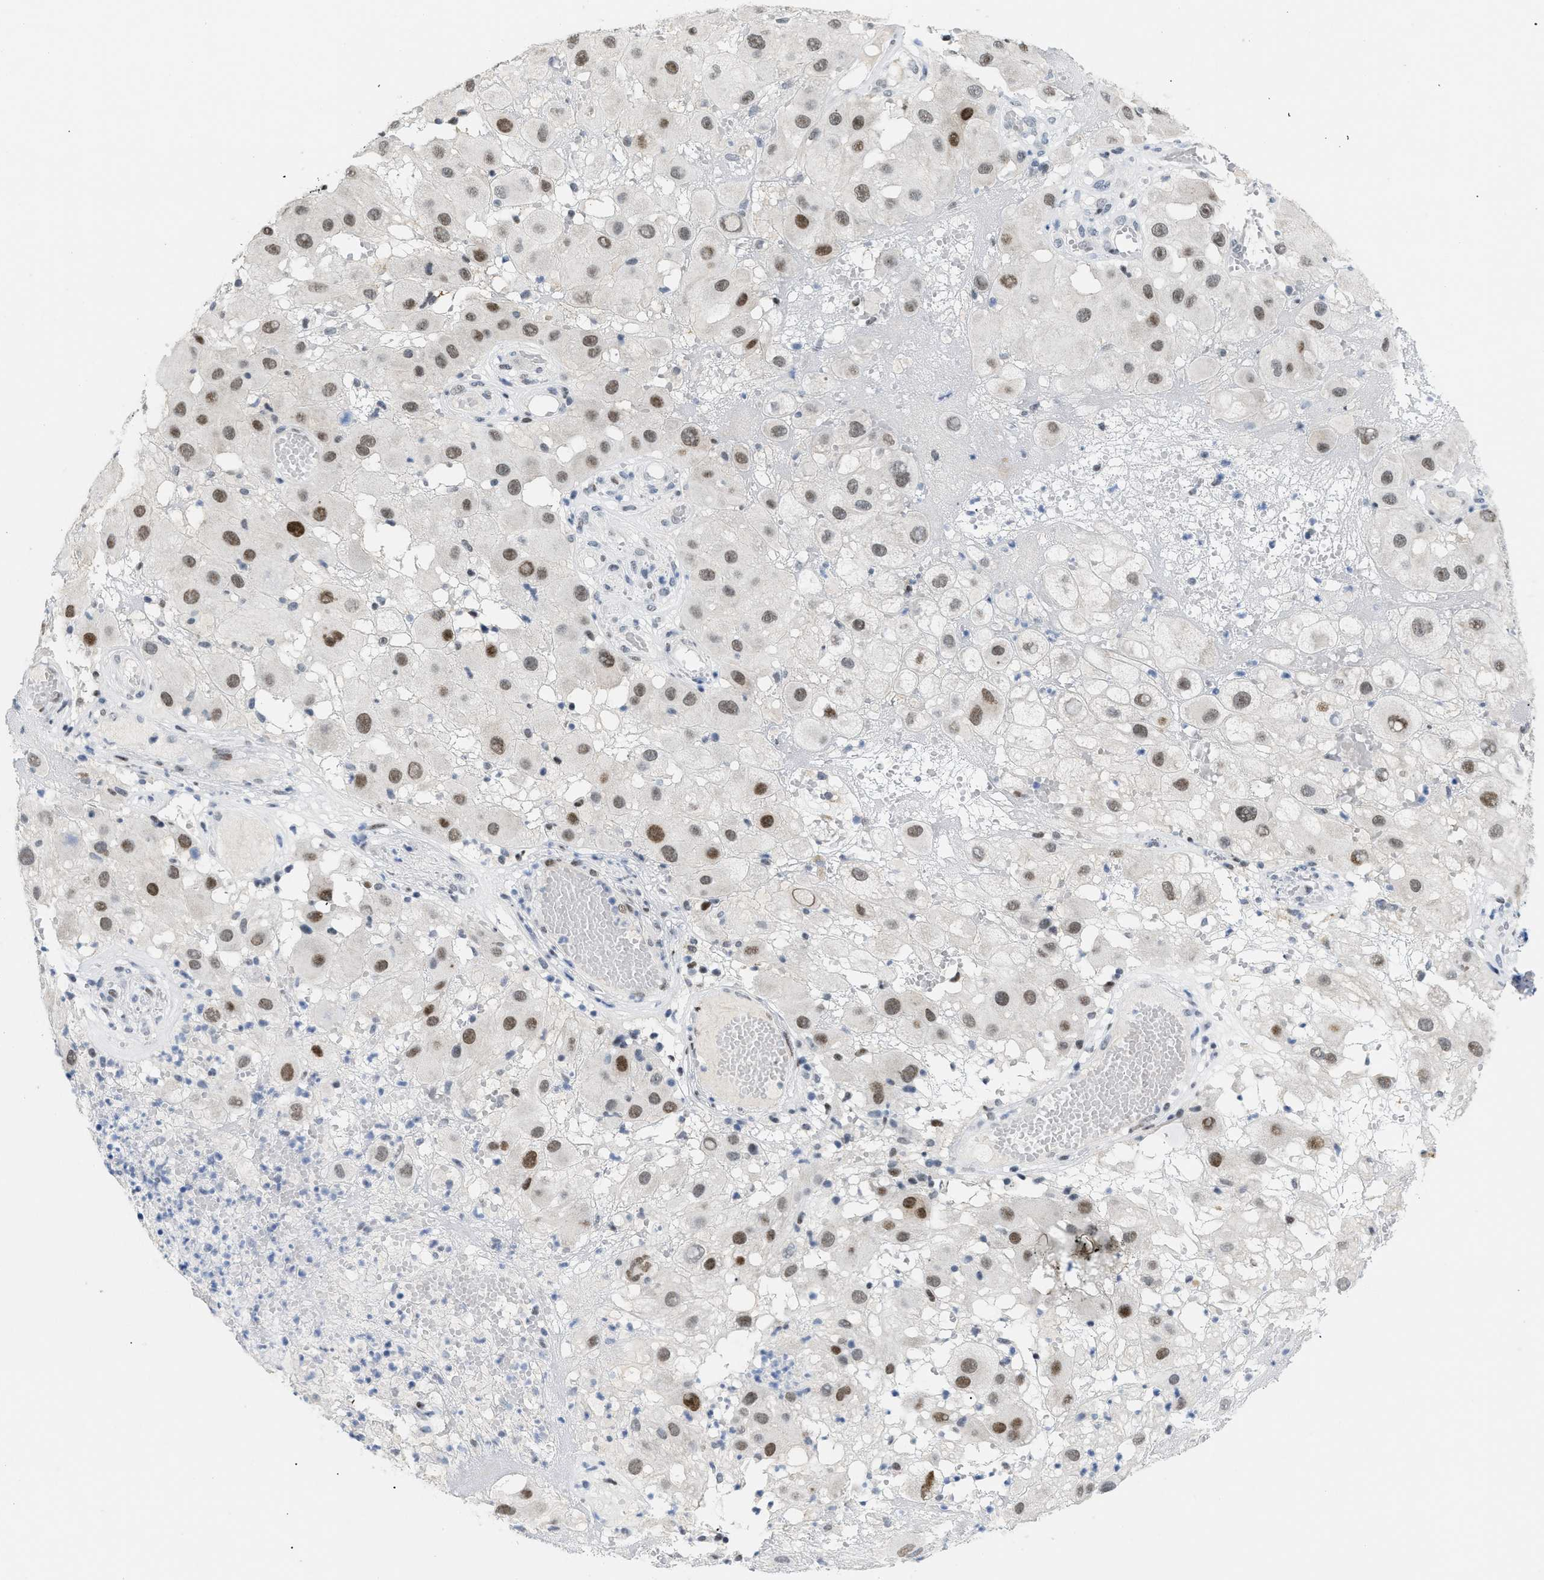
{"staining": {"intensity": "moderate", "quantity": ">75%", "location": "nuclear"}, "tissue": "melanoma", "cell_type": "Tumor cells", "image_type": "cancer", "snomed": [{"axis": "morphology", "description": "Malignant melanoma, NOS"}, {"axis": "topography", "description": "Skin"}], "caption": "Protein expression analysis of malignant melanoma demonstrates moderate nuclear expression in approximately >75% of tumor cells.", "gene": "MED1", "patient": {"sex": "female", "age": 81}}